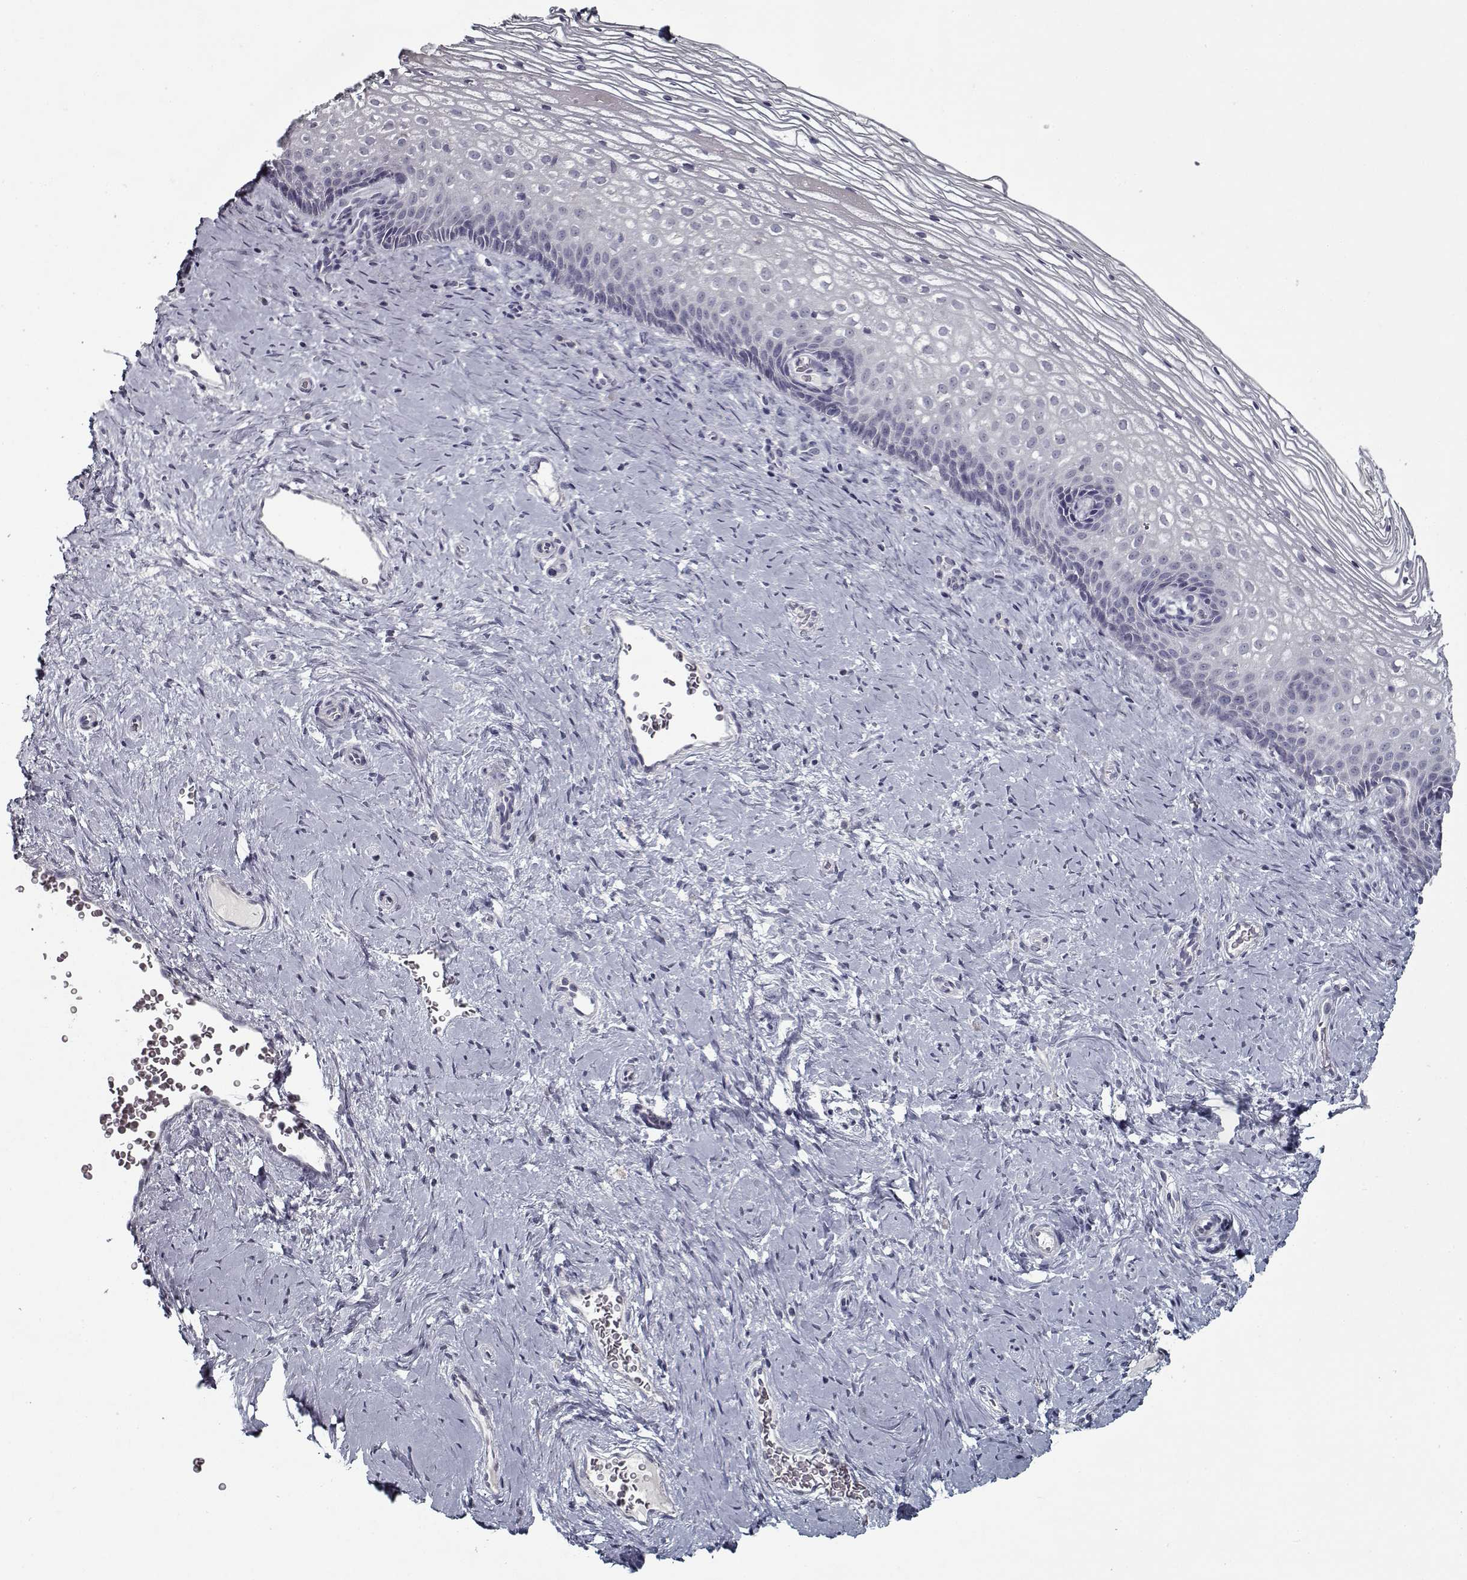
{"staining": {"intensity": "negative", "quantity": "none", "location": "none"}, "tissue": "cervix", "cell_type": "Glandular cells", "image_type": "normal", "snomed": [{"axis": "morphology", "description": "Normal tissue, NOS"}, {"axis": "topography", "description": "Cervix"}], "caption": "High magnification brightfield microscopy of unremarkable cervix stained with DAB (brown) and counterstained with hematoxylin (blue): glandular cells show no significant positivity.", "gene": "GAD2", "patient": {"sex": "female", "age": 34}}